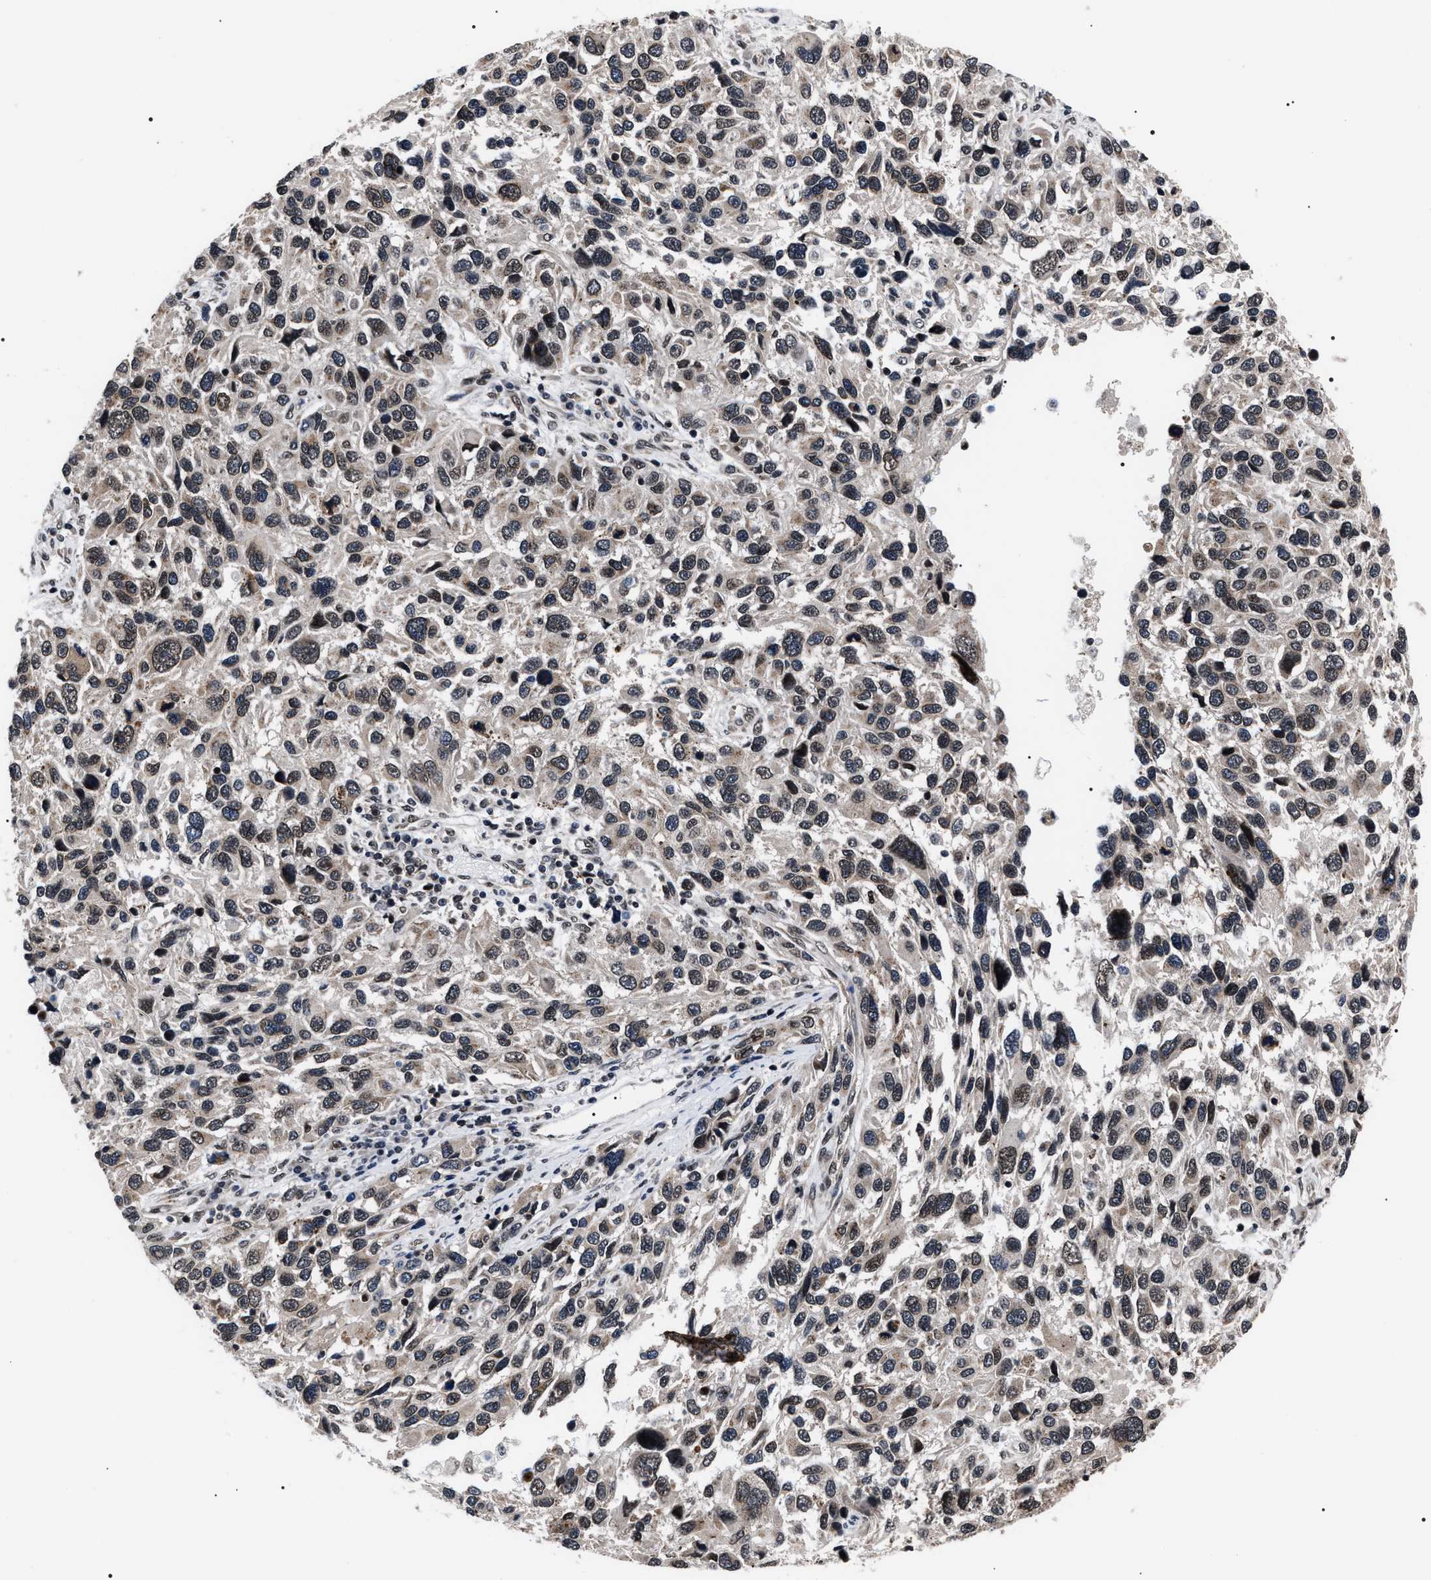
{"staining": {"intensity": "weak", "quantity": "25%-75%", "location": "cytoplasmic/membranous,nuclear"}, "tissue": "melanoma", "cell_type": "Tumor cells", "image_type": "cancer", "snomed": [{"axis": "morphology", "description": "Malignant melanoma, NOS"}, {"axis": "topography", "description": "Skin"}], "caption": "Weak cytoplasmic/membranous and nuclear protein staining is seen in approximately 25%-75% of tumor cells in malignant melanoma. The protein of interest is shown in brown color, while the nuclei are stained blue.", "gene": "CSNK2A1", "patient": {"sex": "male", "age": 53}}